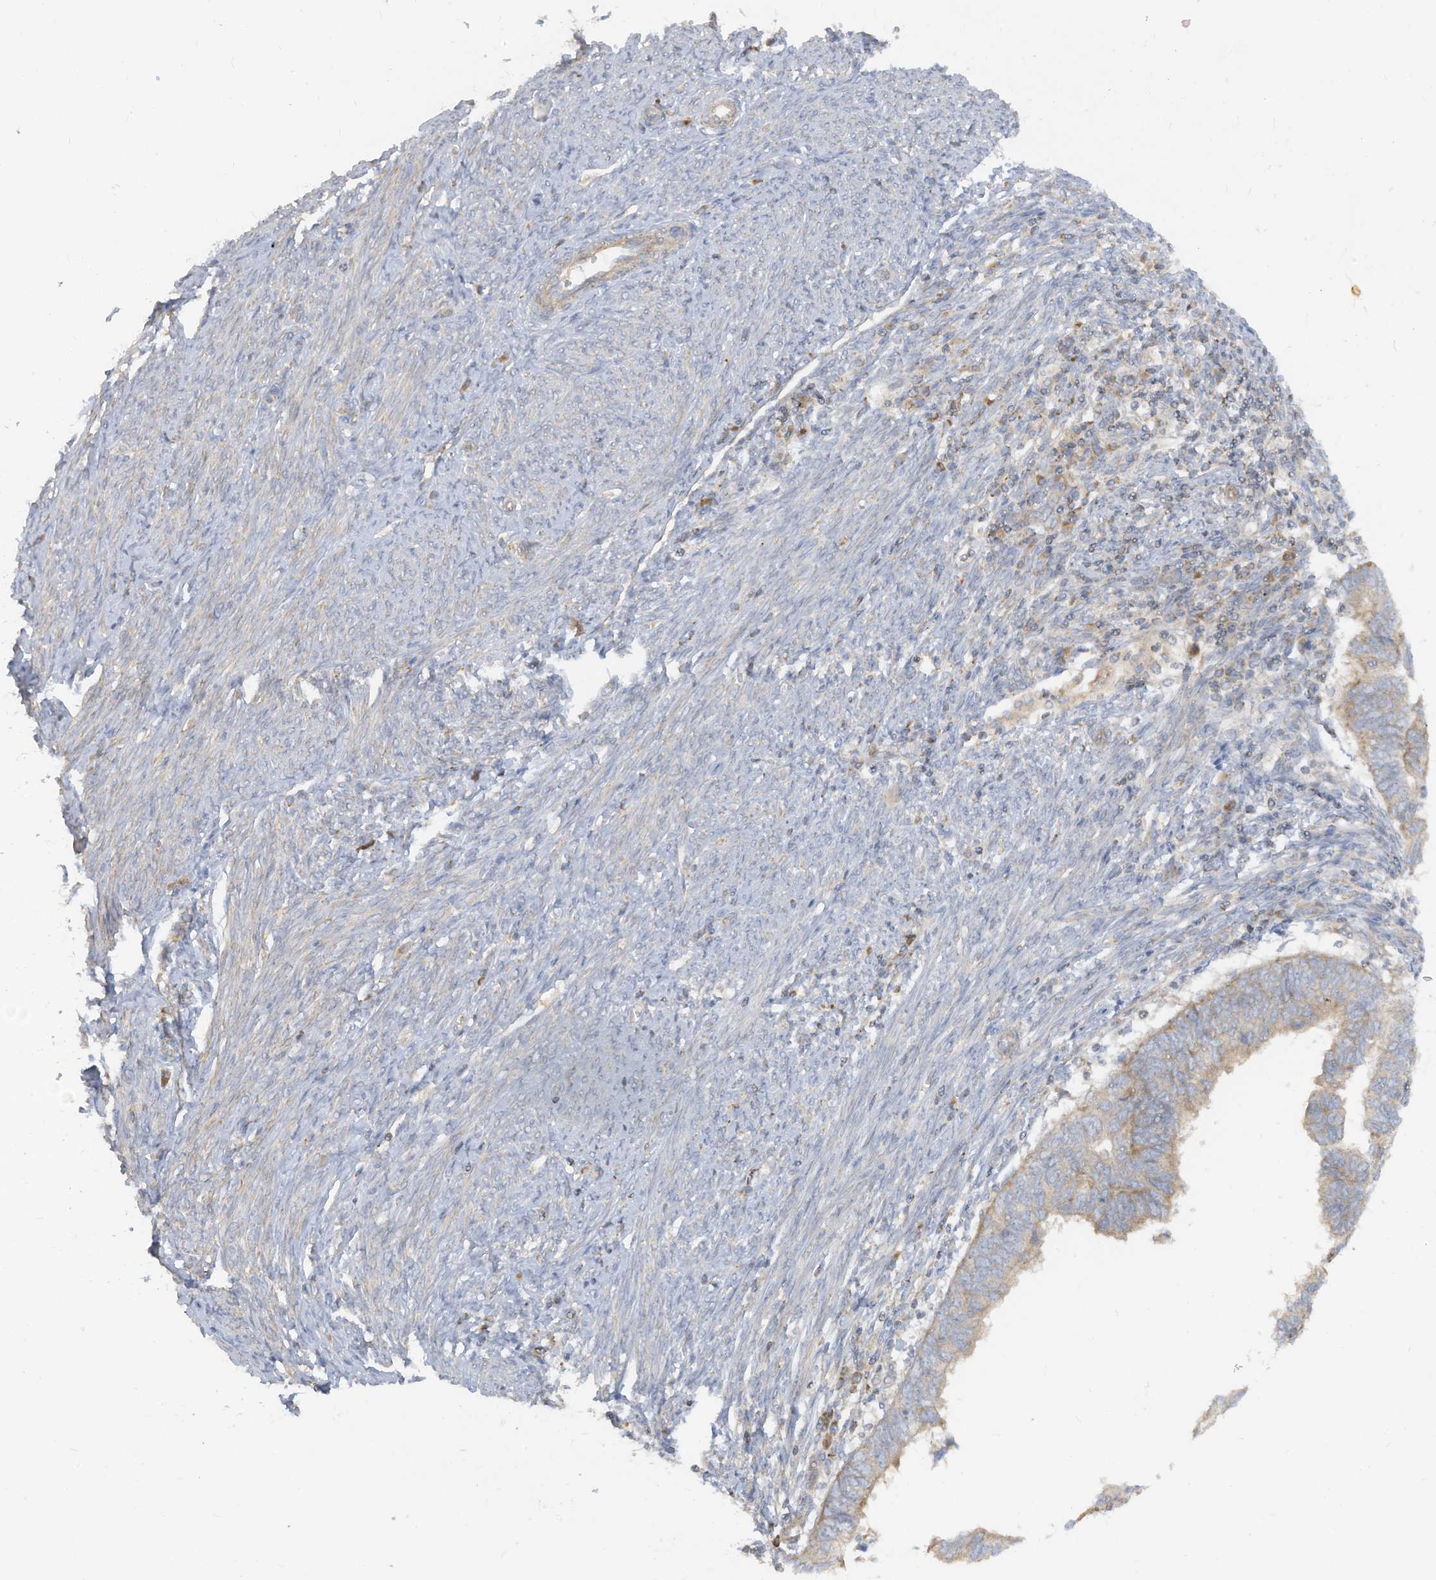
{"staining": {"intensity": "weak", "quantity": "25%-75%", "location": "cytoplasmic/membranous"}, "tissue": "endometrial cancer", "cell_type": "Tumor cells", "image_type": "cancer", "snomed": [{"axis": "morphology", "description": "Adenocarcinoma, NOS"}, {"axis": "topography", "description": "Uterus"}], "caption": "Protein expression analysis of human adenocarcinoma (endometrial) reveals weak cytoplasmic/membranous positivity in about 25%-75% of tumor cells.", "gene": "GTPBP2", "patient": {"sex": "female", "age": 77}}